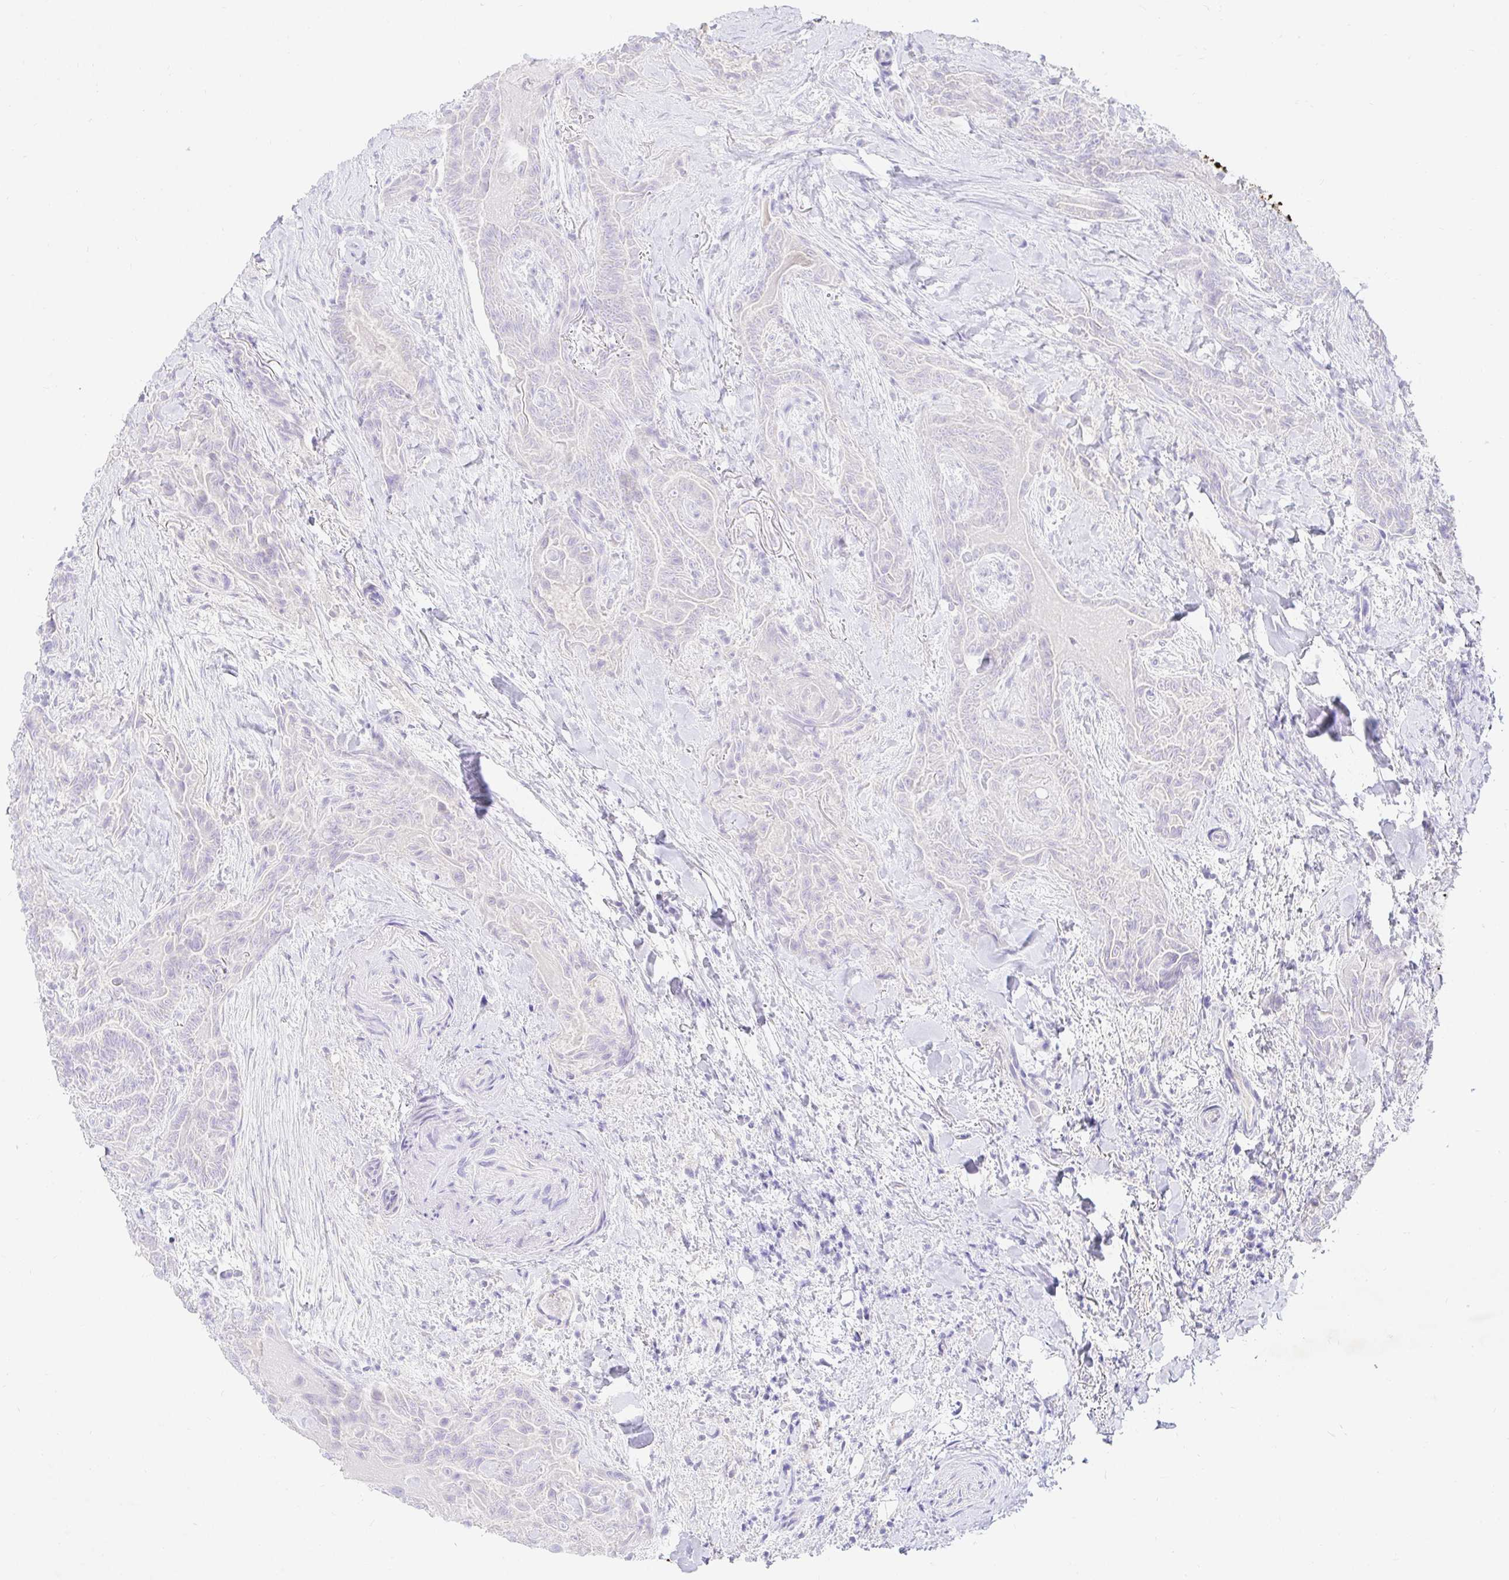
{"staining": {"intensity": "negative", "quantity": "none", "location": "none"}, "tissue": "thyroid cancer", "cell_type": "Tumor cells", "image_type": "cancer", "snomed": [{"axis": "morphology", "description": "Papillary adenocarcinoma, NOS"}, {"axis": "topography", "description": "Thyroid gland"}], "caption": "IHC histopathology image of human thyroid papillary adenocarcinoma stained for a protein (brown), which shows no staining in tumor cells. (IHC, brightfield microscopy, high magnification).", "gene": "NR2E1", "patient": {"sex": "female", "age": 61}}